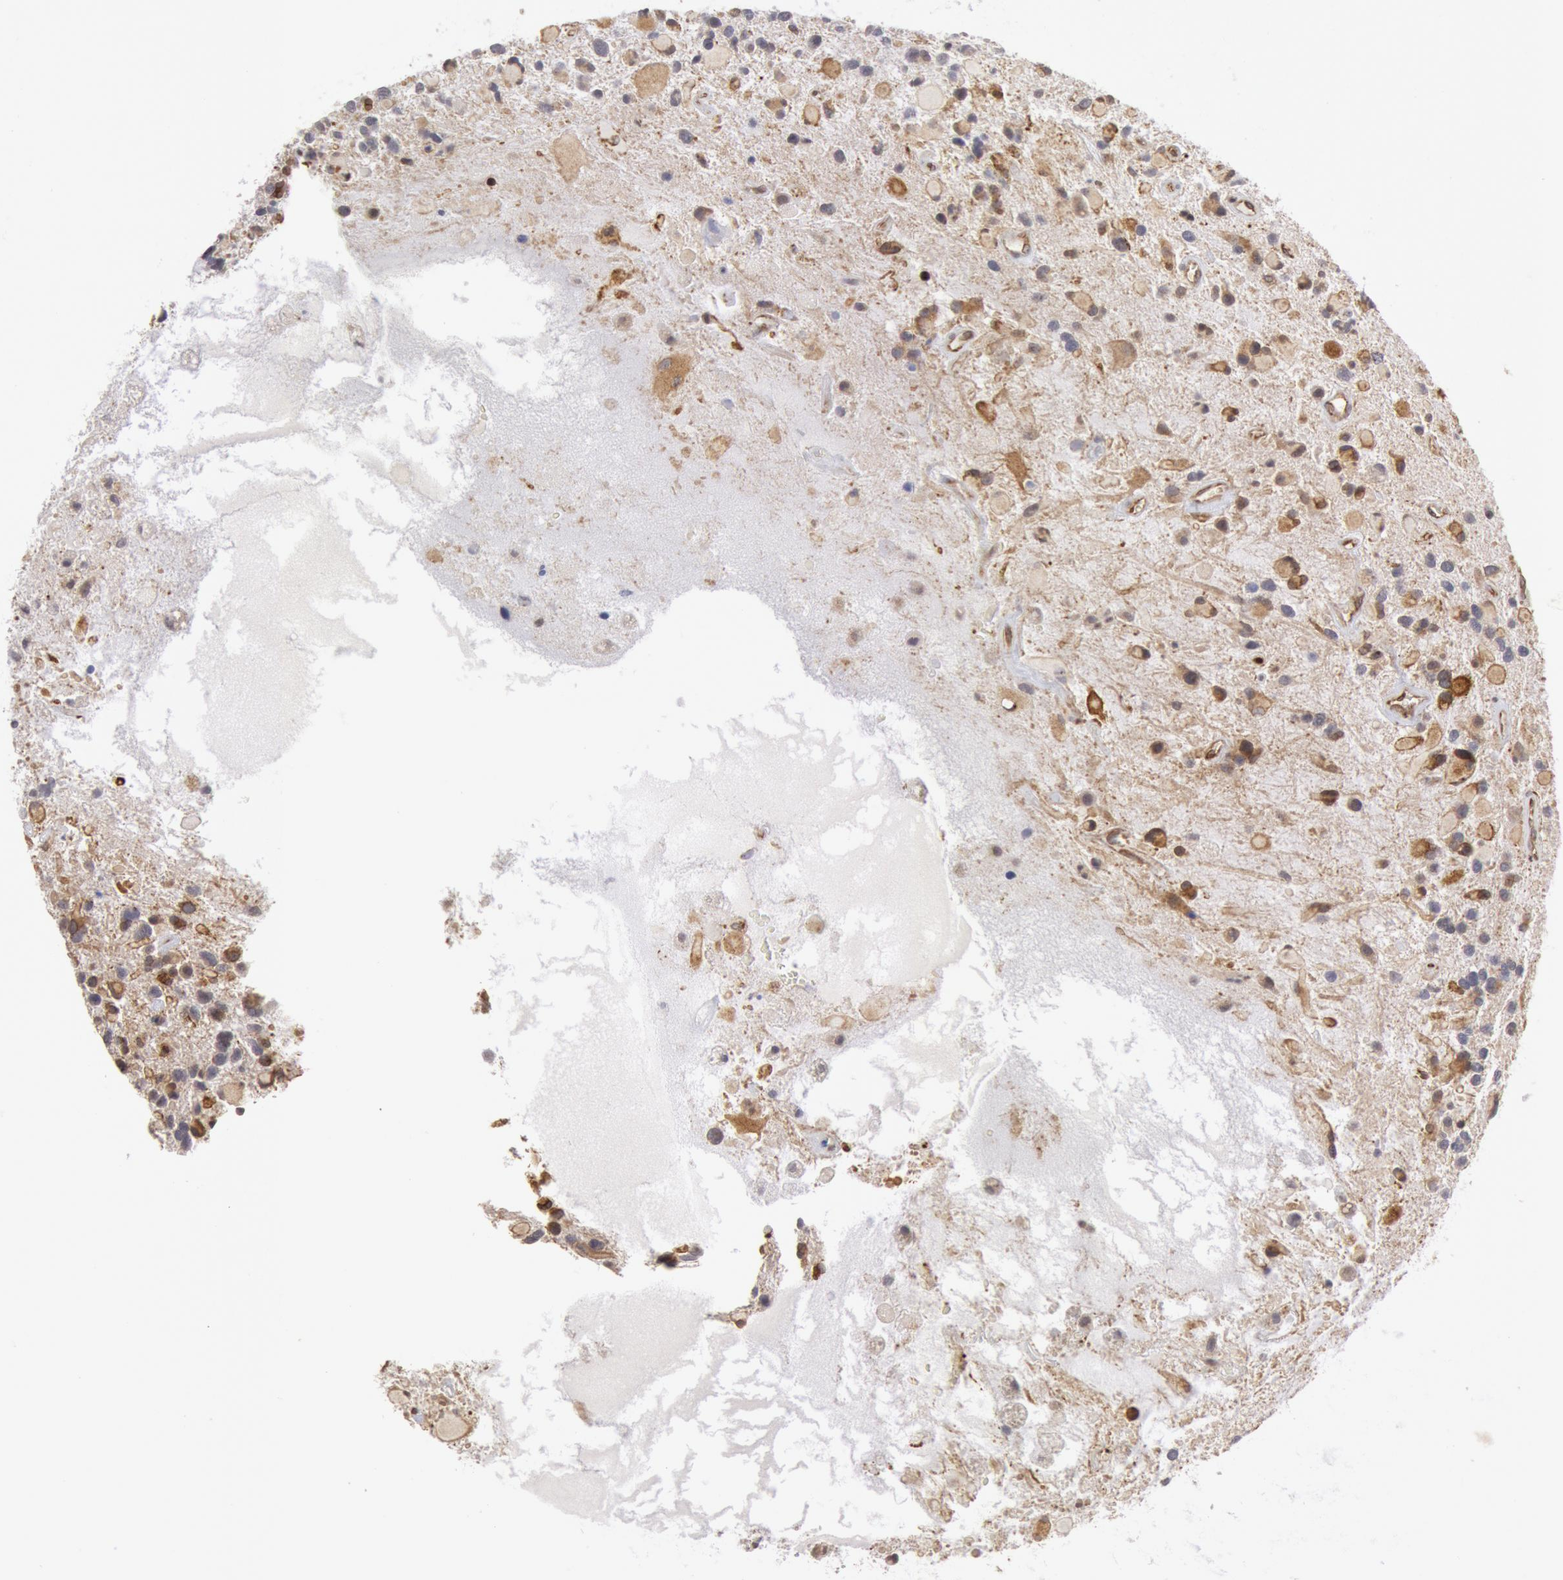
{"staining": {"intensity": "weak", "quantity": "25%-75%", "location": "cytoplasmic/membranous"}, "tissue": "glioma", "cell_type": "Tumor cells", "image_type": "cancer", "snomed": [{"axis": "morphology", "description": "Glioma, malignant, High grade"}, {"axis": "topography", "description": "Brain"}], "caption": "A brown stain shows weak cytoplasmic/membranous expression of a protein in malignant high-grade glioma tumor cells.", "gene": "TAP2", "patient": {"sex": "female", "age": 37}}